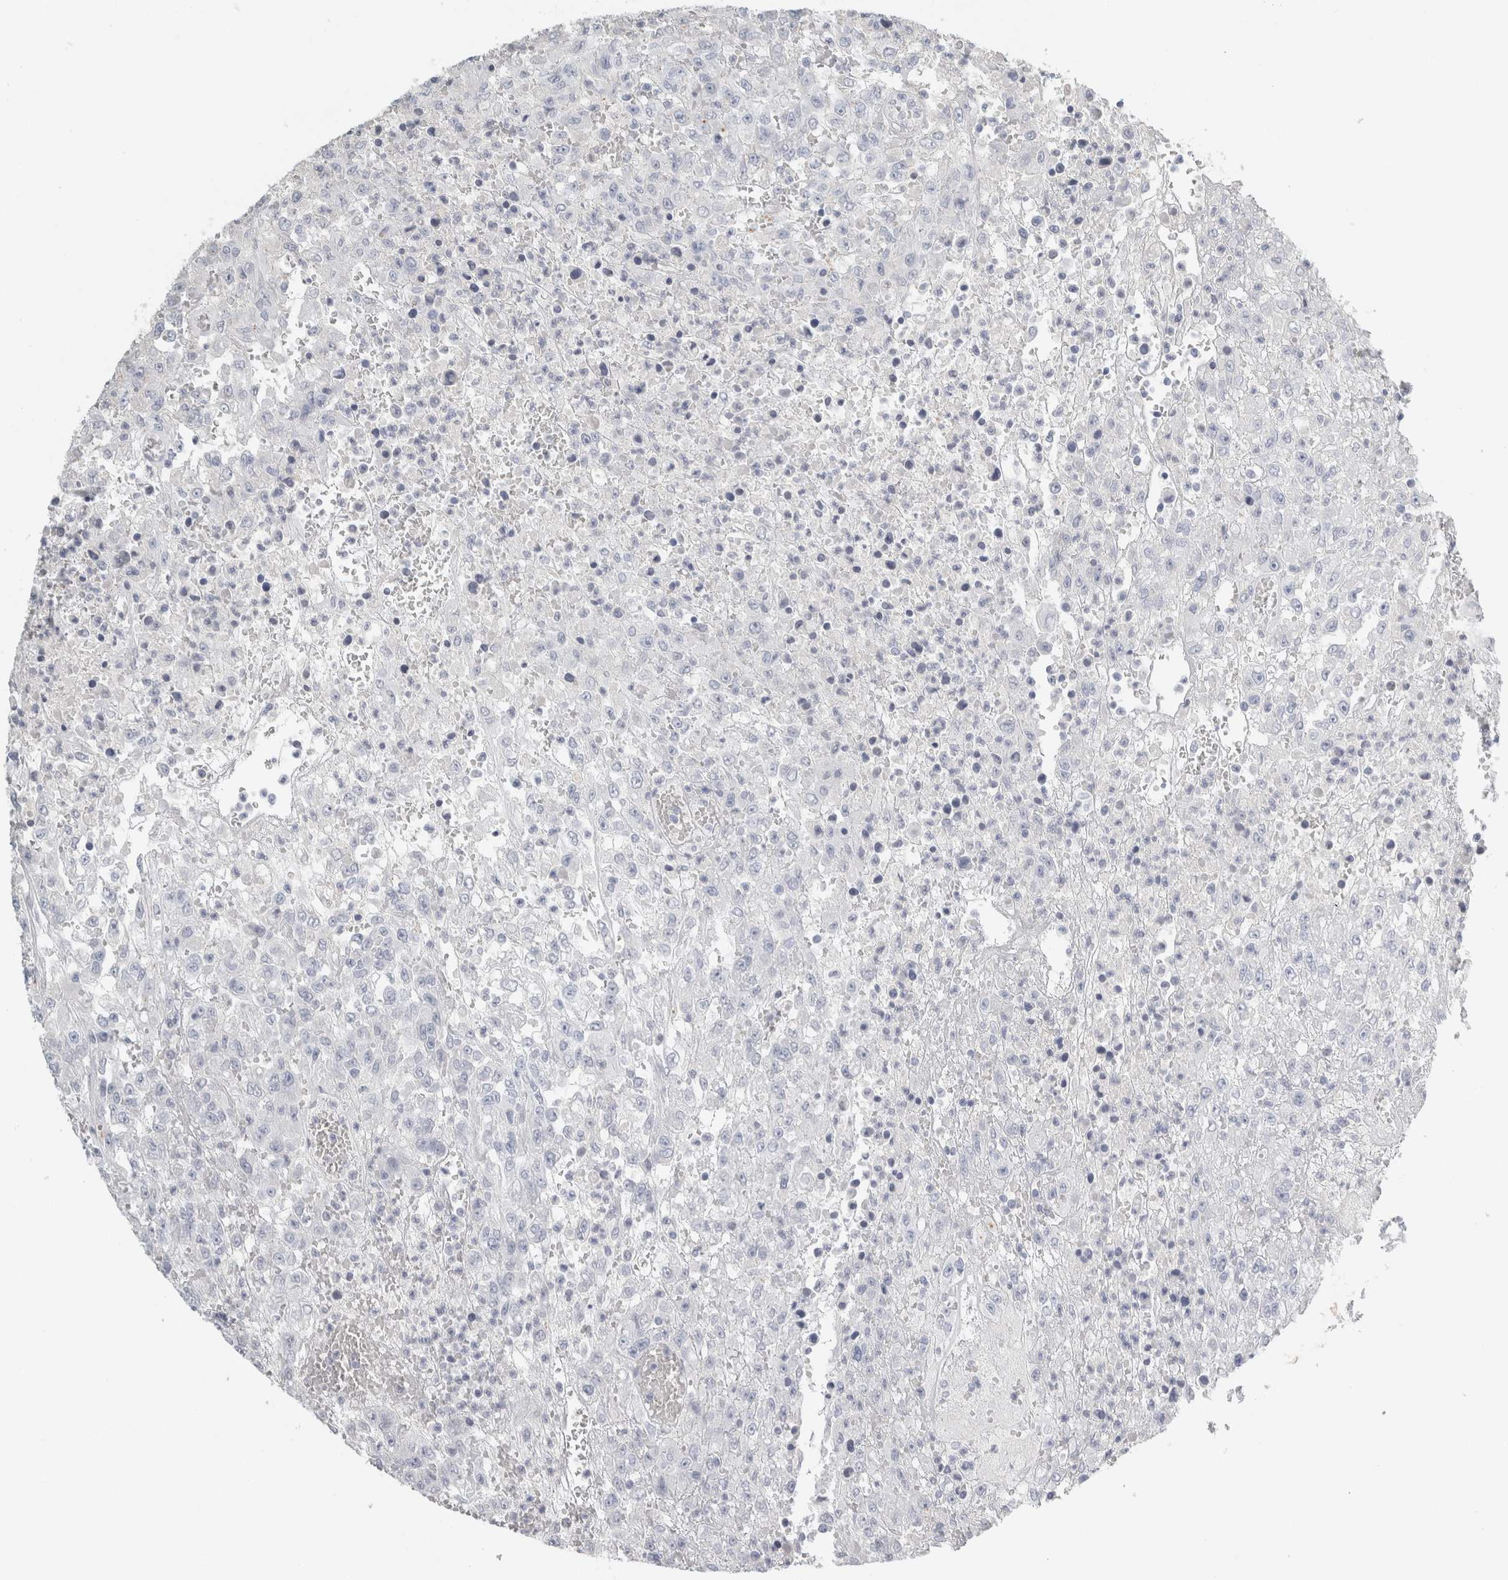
{"staining": {"intensity": "negative", "quantity": "none", "location": "none"}, "tissue": "urothelial cancer", "cell_type": "Tumor cells", "image_type": "cancer", "snomed": [{"axis": "morphology", "description": "Urothelial carcinoma, High grade"}, {"axis": "topography", "description": "Urinary bladder"}], "caption": "A high-resolution histopathology image shows IHC staining of urothelial cancer, which reveals no significant positivity in tumor cells. (Brightfield microscopy of DAB immunohistochemistry at high magnification).", "gene": "TSPAN8", "patient": {"sex": "male", "age": 46}}